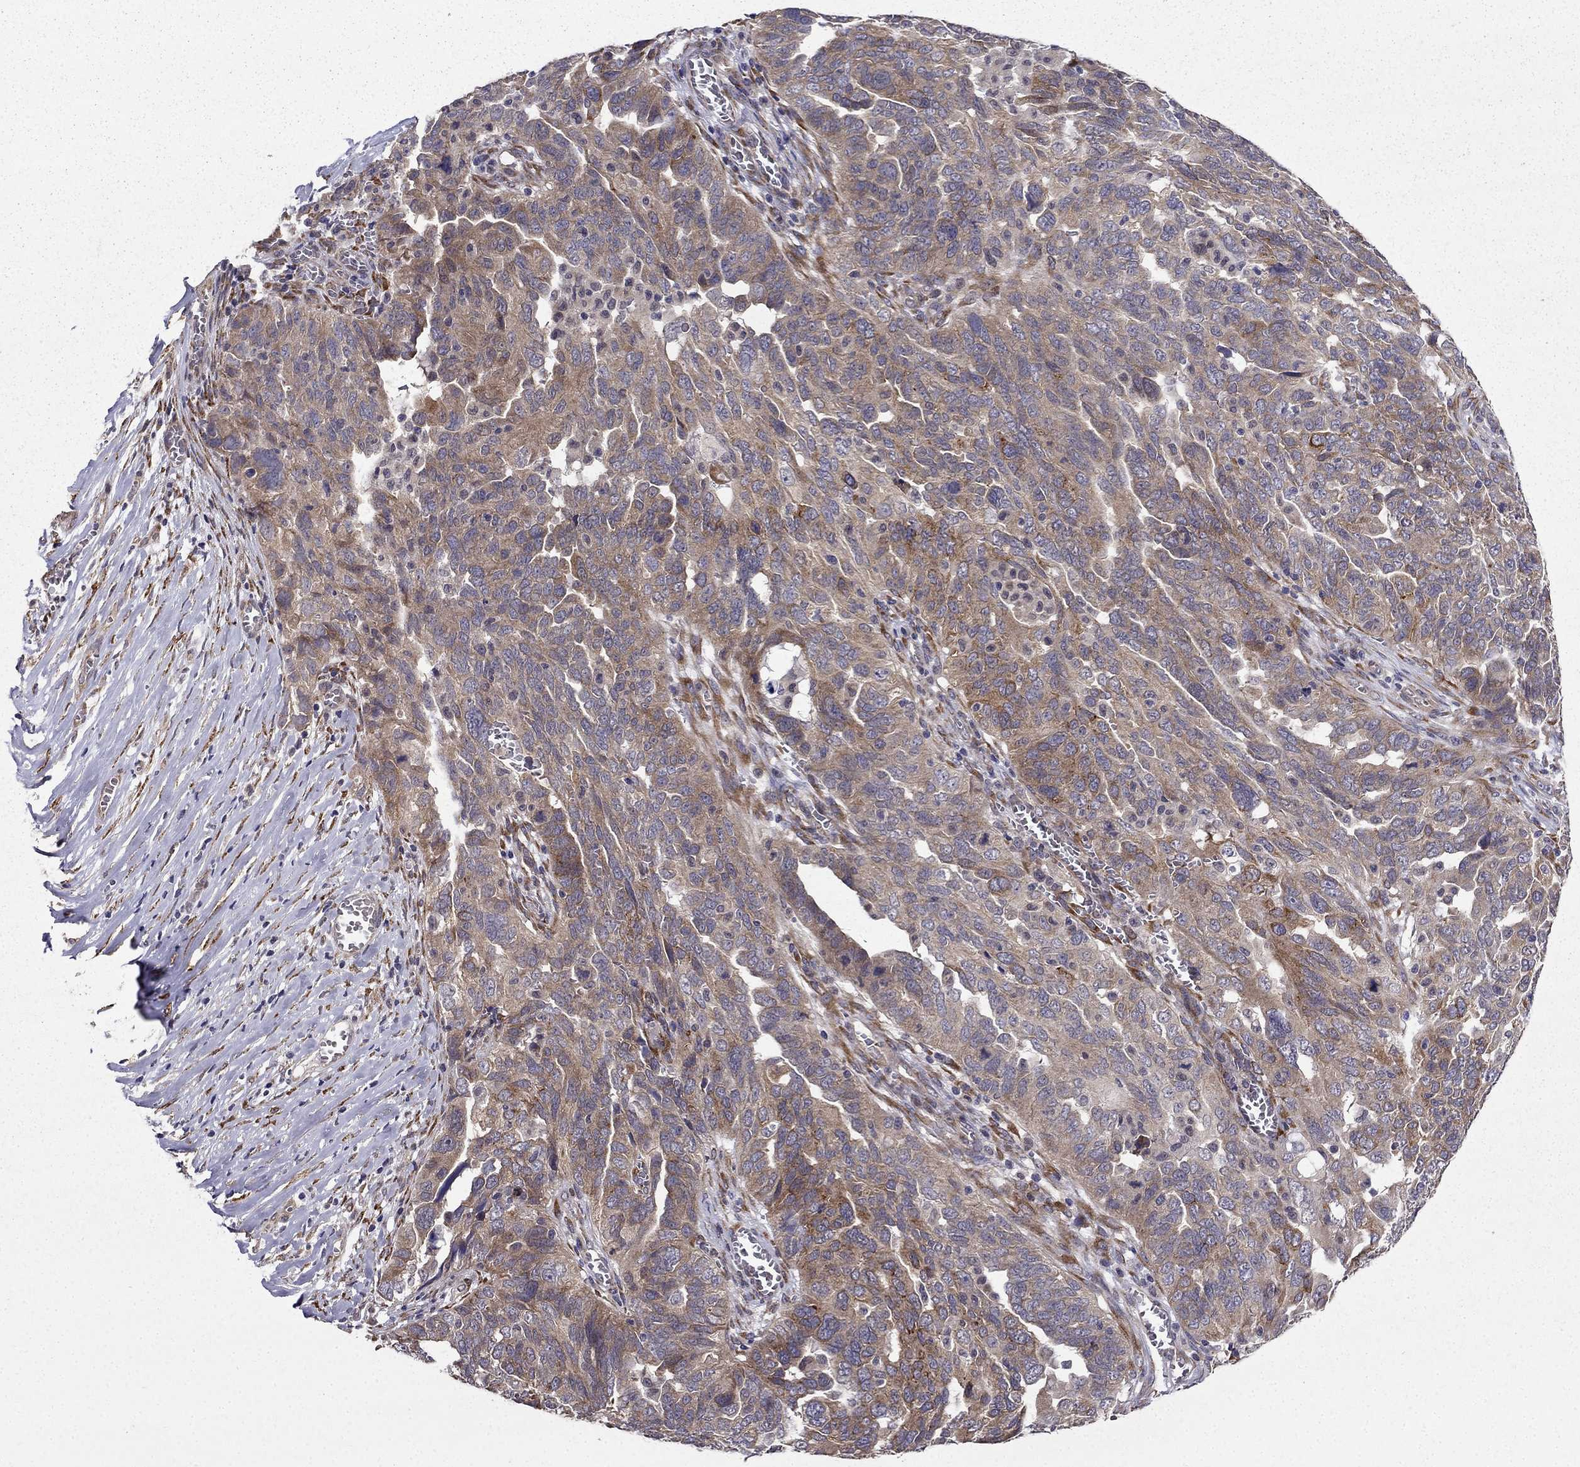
{"staining": {"intensity": "moderate", "quantity": "<25%", "location": "cytoplasmic/membranous"}, "tissue": "ovarian cancer", "cell_type": "Tumor cells", "image_type": "cancer", "snomed": [{"axis": "morphology", "description": "Carcinoma, endometroid"}, {"axis": "topography", "description": "Soft tissue"}, {"axis": "topography", "description": "Ovary"}], "caption": "High-power microscopy captured an immunohistochemistry histopathology image of ovarian endometroid carcinoma, revealing moderate cytoplasmic/membranous staining in about <25% of tumor cells. (IHC, brightfield microscopy, high magnification).", "gene": "ARHGEF28", "patient": {"sex": "female", "age": 52}}